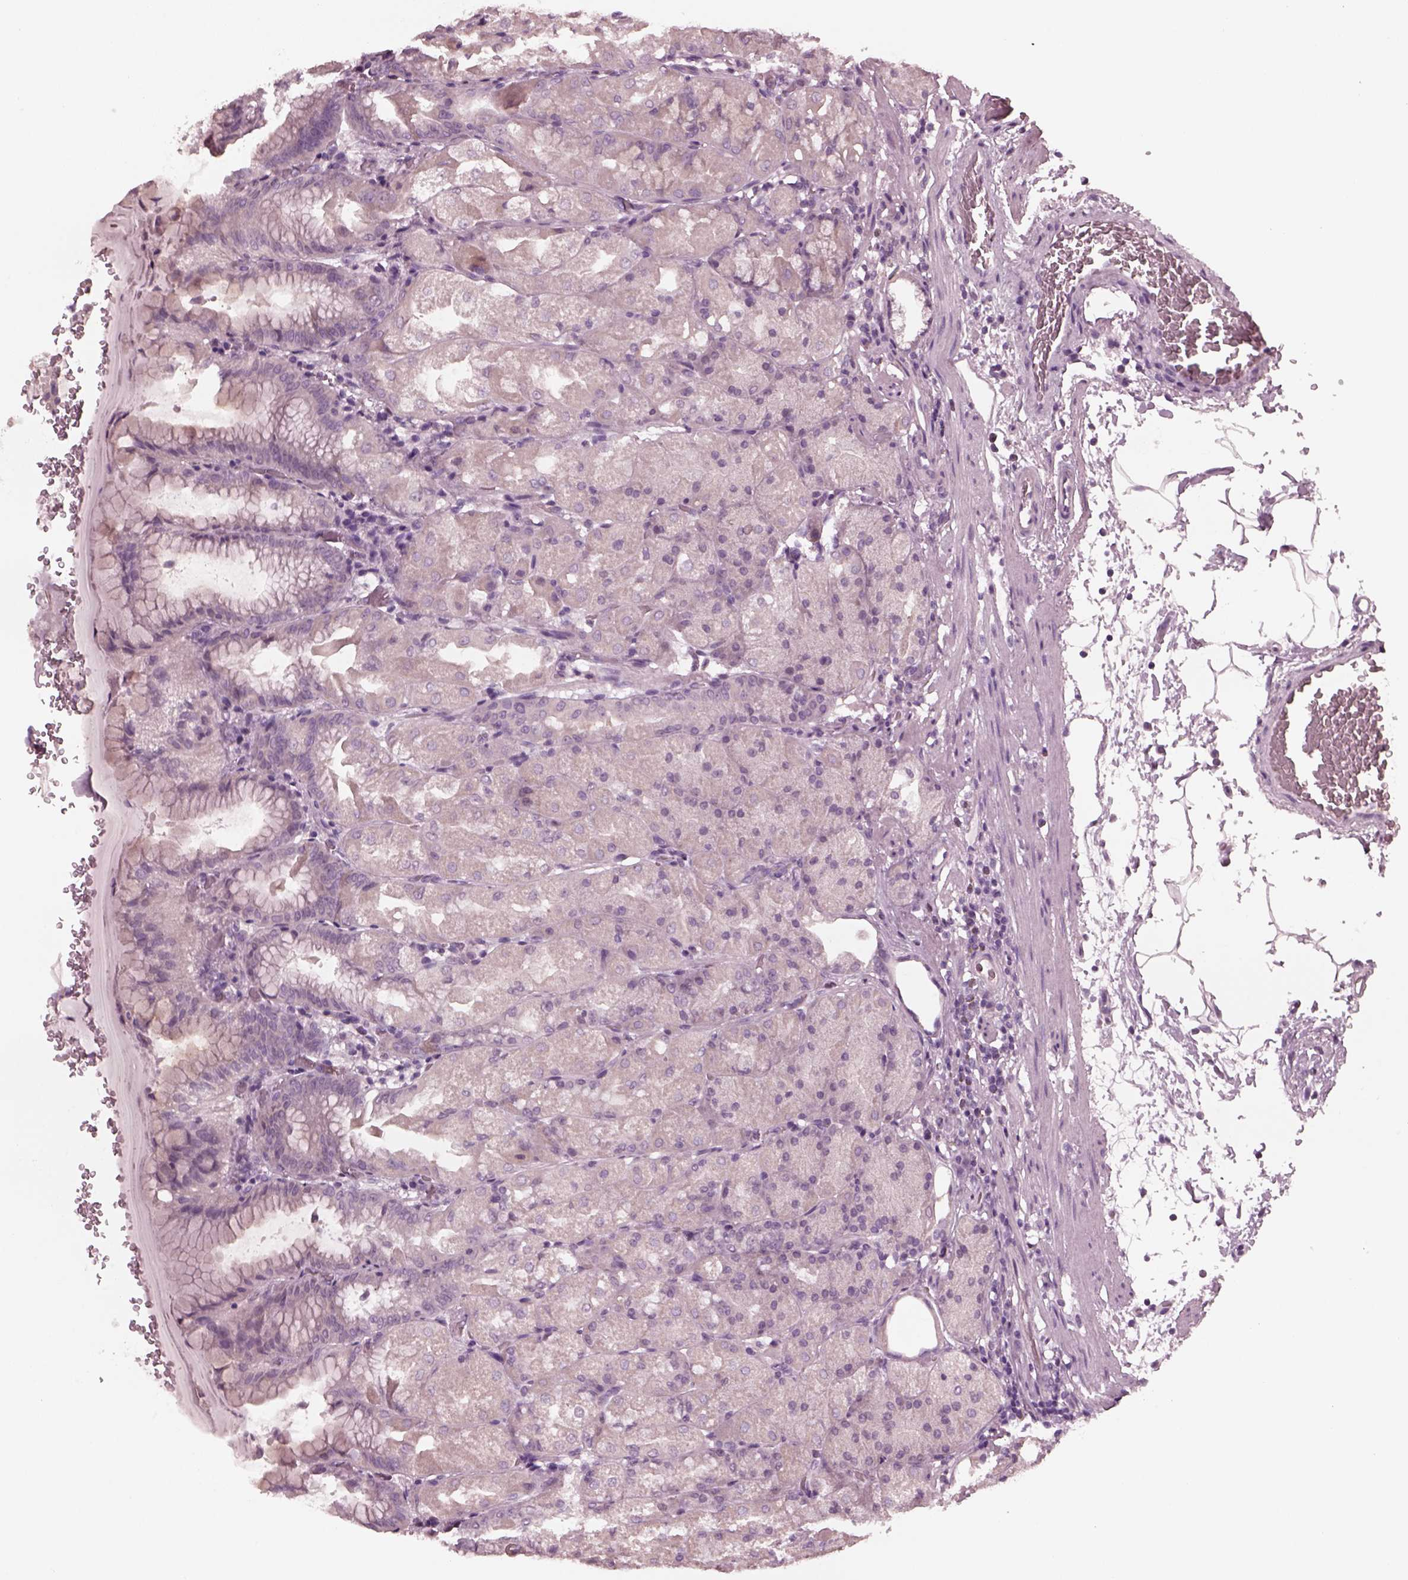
{"staining": {"intensity": "weak", "quantity": "<25%", "location": "cytoplasmic/membranous"}, "tissue": "stomach", "cell_type": "Glandular cells", "image_type": "normal", "snomed": [{"axis": "morphology", "description": "Normal tissue, NOS"}, {"axis": "topography", "description": "Stomach, upper"}, {"axis": "topography", "description": "Stomach"}, {"axis": "topography", "description": "Stomach, lower"}], "caption": "Immunohistochemical staining of unremarkable human stomach displays no significant positivity in glandular cells. (Stains: DAB (3,3'-diaminobenzidine) immunohistochemistry (IHC) with hematoxylin counter stain, Microscopy: brightfield microscopy at high magnification).", "gene": "YY2", "patient": {"sex": "male", "age": 62}}